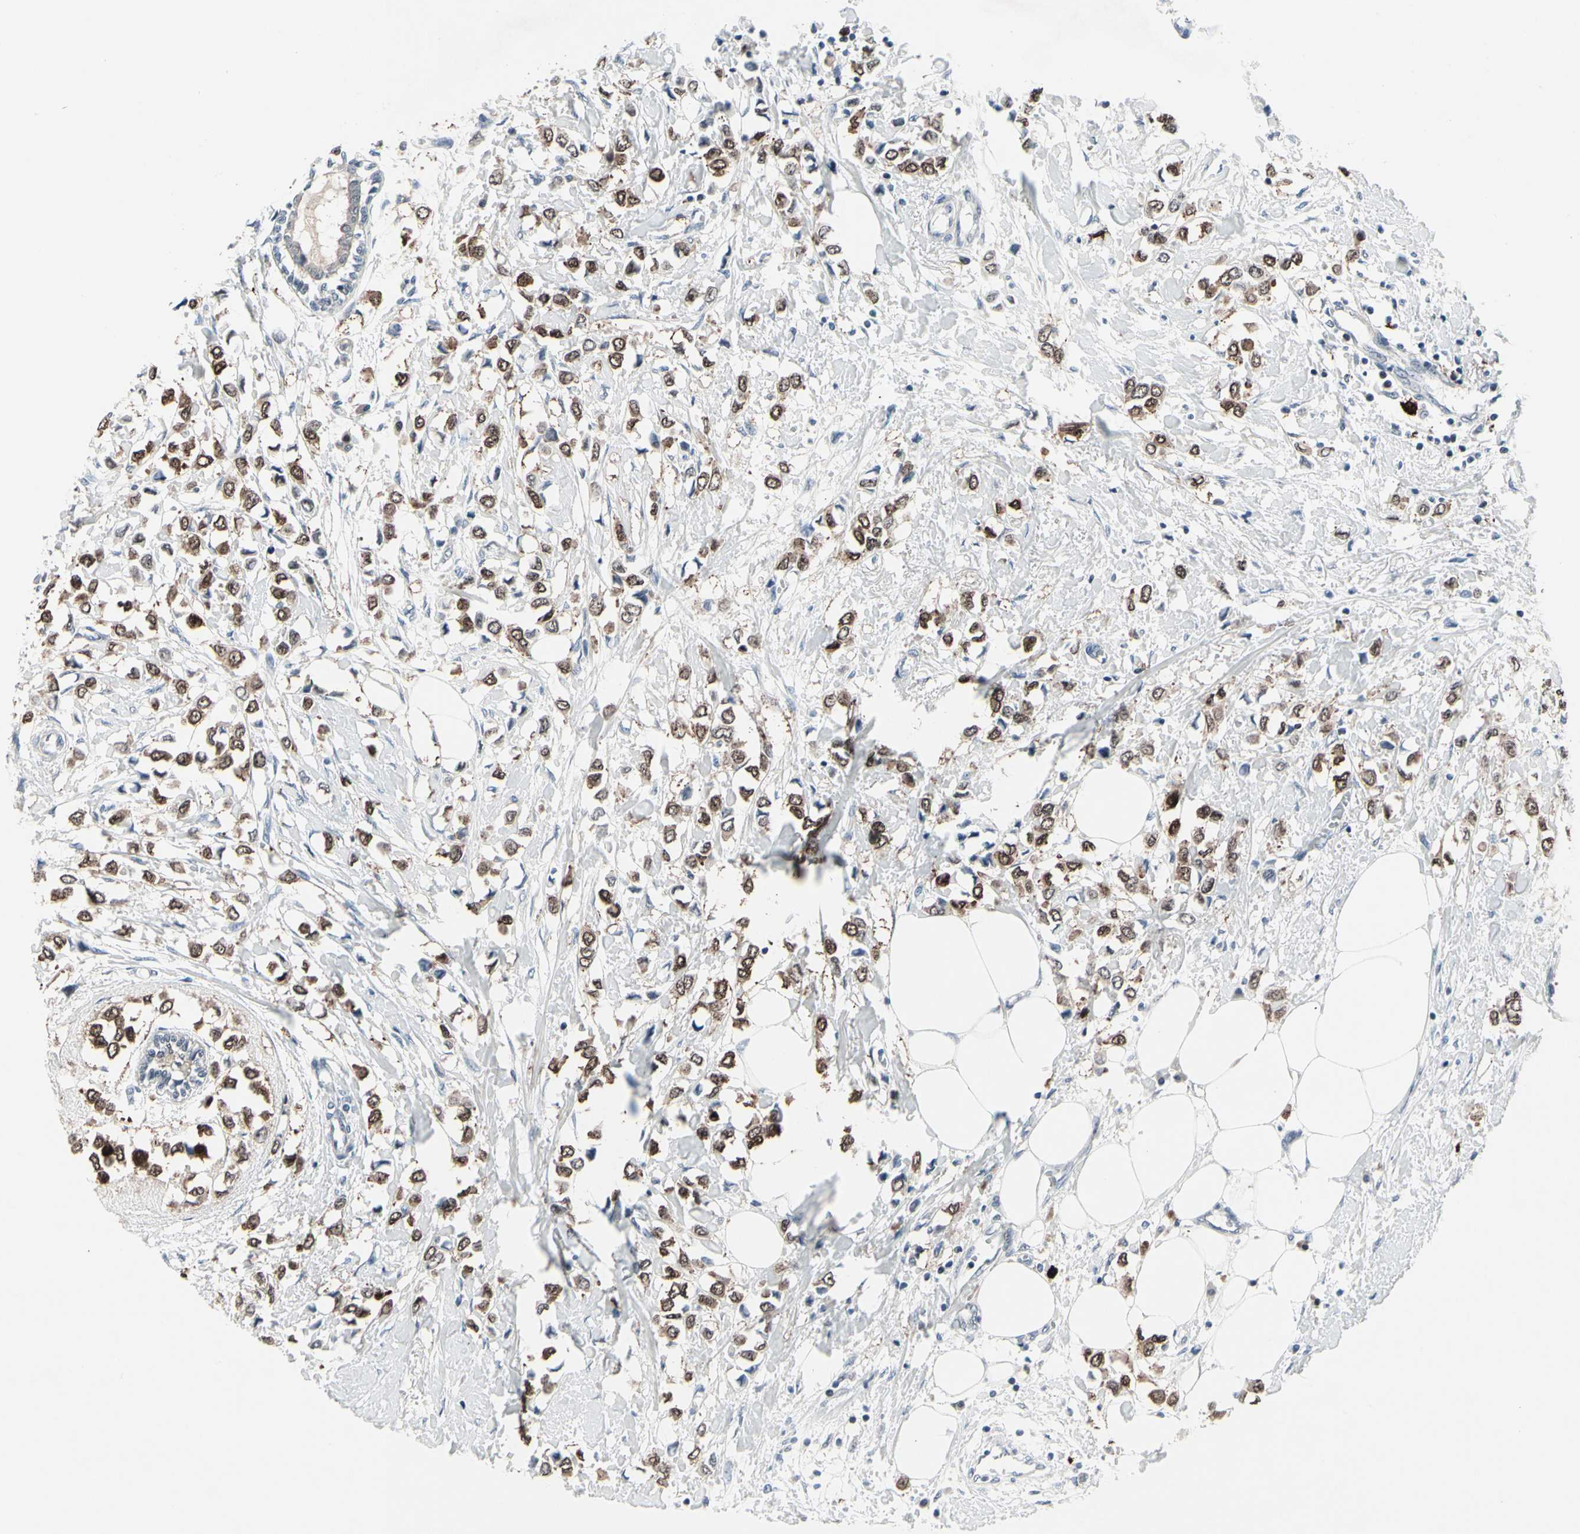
{"staining": {"intensity": "moderate", "quantity": ">75%", "location": "cytoplasmic/membranous,nuclear"}, "tissue": "breast cancer", "cell_type": "Tumor cells", "image_type": "cancer", "snomed": [{"axis": "morphology", "description": "Lobular carcinoma"}, {"axis": "topography", "description": "Breast"}], "caption": "Immunohistochemistry of breast cancer (lobular carcinoma) reveals medium levels of moderate cytoplasmic/membranous and nuclear staining in approximately >75% of tumor cells. The staining was performed using DAB, with brown indicating positive protein expression. Nuclei are stained blue with hematoxylin.", "gene": "TXN", "patient": {"sex": "female", "age": 51}}